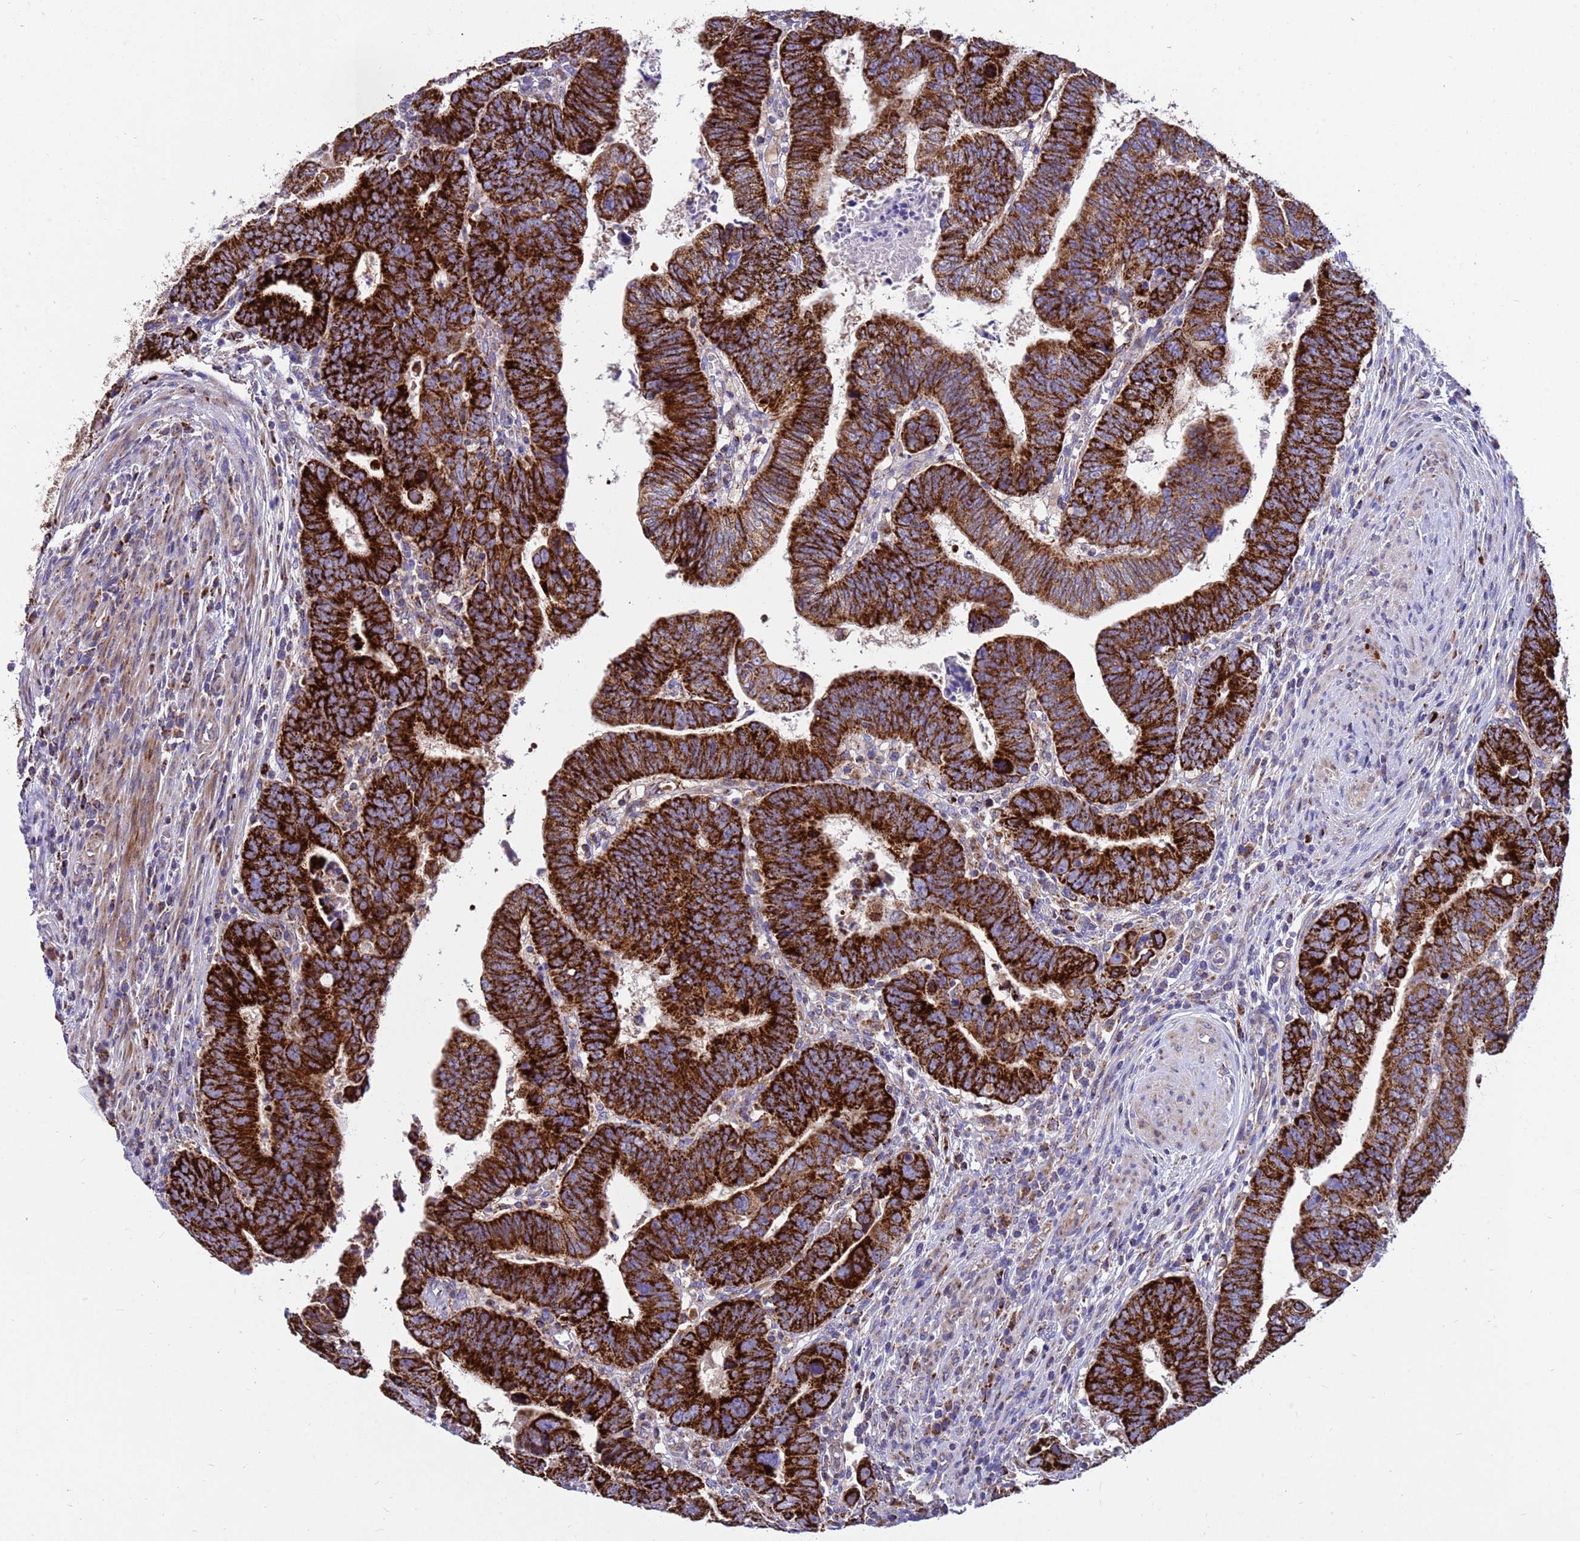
{"staining": {"intensity": "strong", "quantity": ">75%", "location": "cytoplasmic/membranous"}, "tissue": "colorectal cancer", "cell_type": "Tumor cells", "image_type": "cancer", "snomed": [{"axis": "morphology", "description": "Normal tissue, NOS"}, {"axis": "morphology", "description": "Adenocarcinoma, NOS"}, {"axis": "topography", "description": "Rectum"}], "caption": "Strong cytoplasmic/membranous positivity for a protein is appreciated in about >75% of tumor cells of colorectal cancer (adenocarcinoma) using immunohistochemistry.", "gene": "TUBGCP3", "patient": {"sex": "female", "age": 65}}